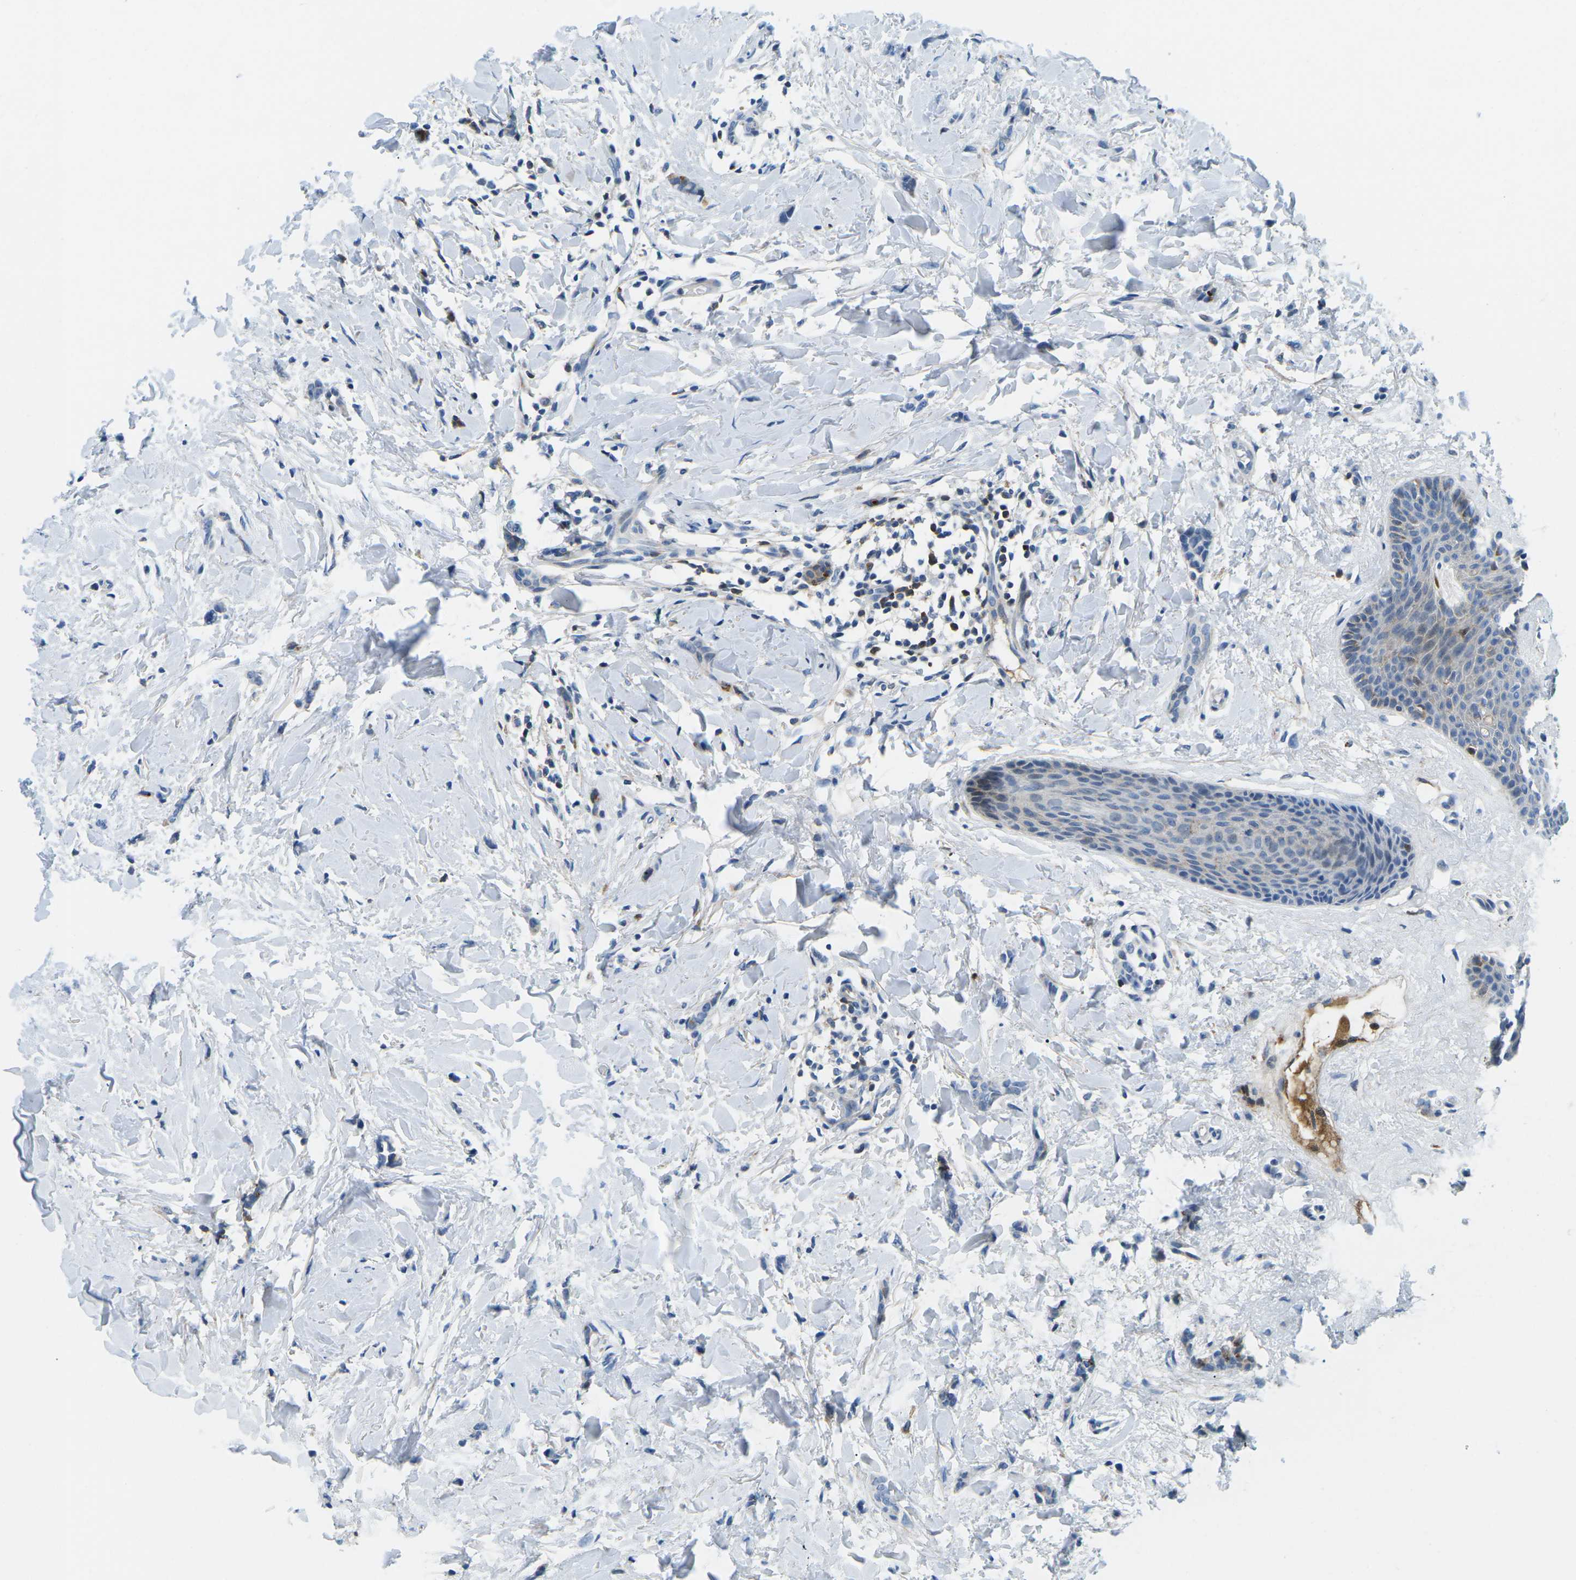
{"staining": {"intensity": "moderate", "quantity": "<25%", "location": "cytoplasmic/membranous"}, "tissue": "breast cancer", "cell_type": "Tumor cells", "image_type": "cancer", "snomed": [{"axis": "morphology", "description": "Lobular carcinoma"}, {"axis": "topography", "description": "Skin"}, {"axis": "topography", "description": "Breast"}], "caption": "IHC (DAB (3,3'-diaminobenzidine)) staining of human breast cancer displays moderate cytoplasmic/membranous protein staining in approximately <25% of tumor cells.", "gene": "CFB", "patient": {"sex": "female", "age": 46}}